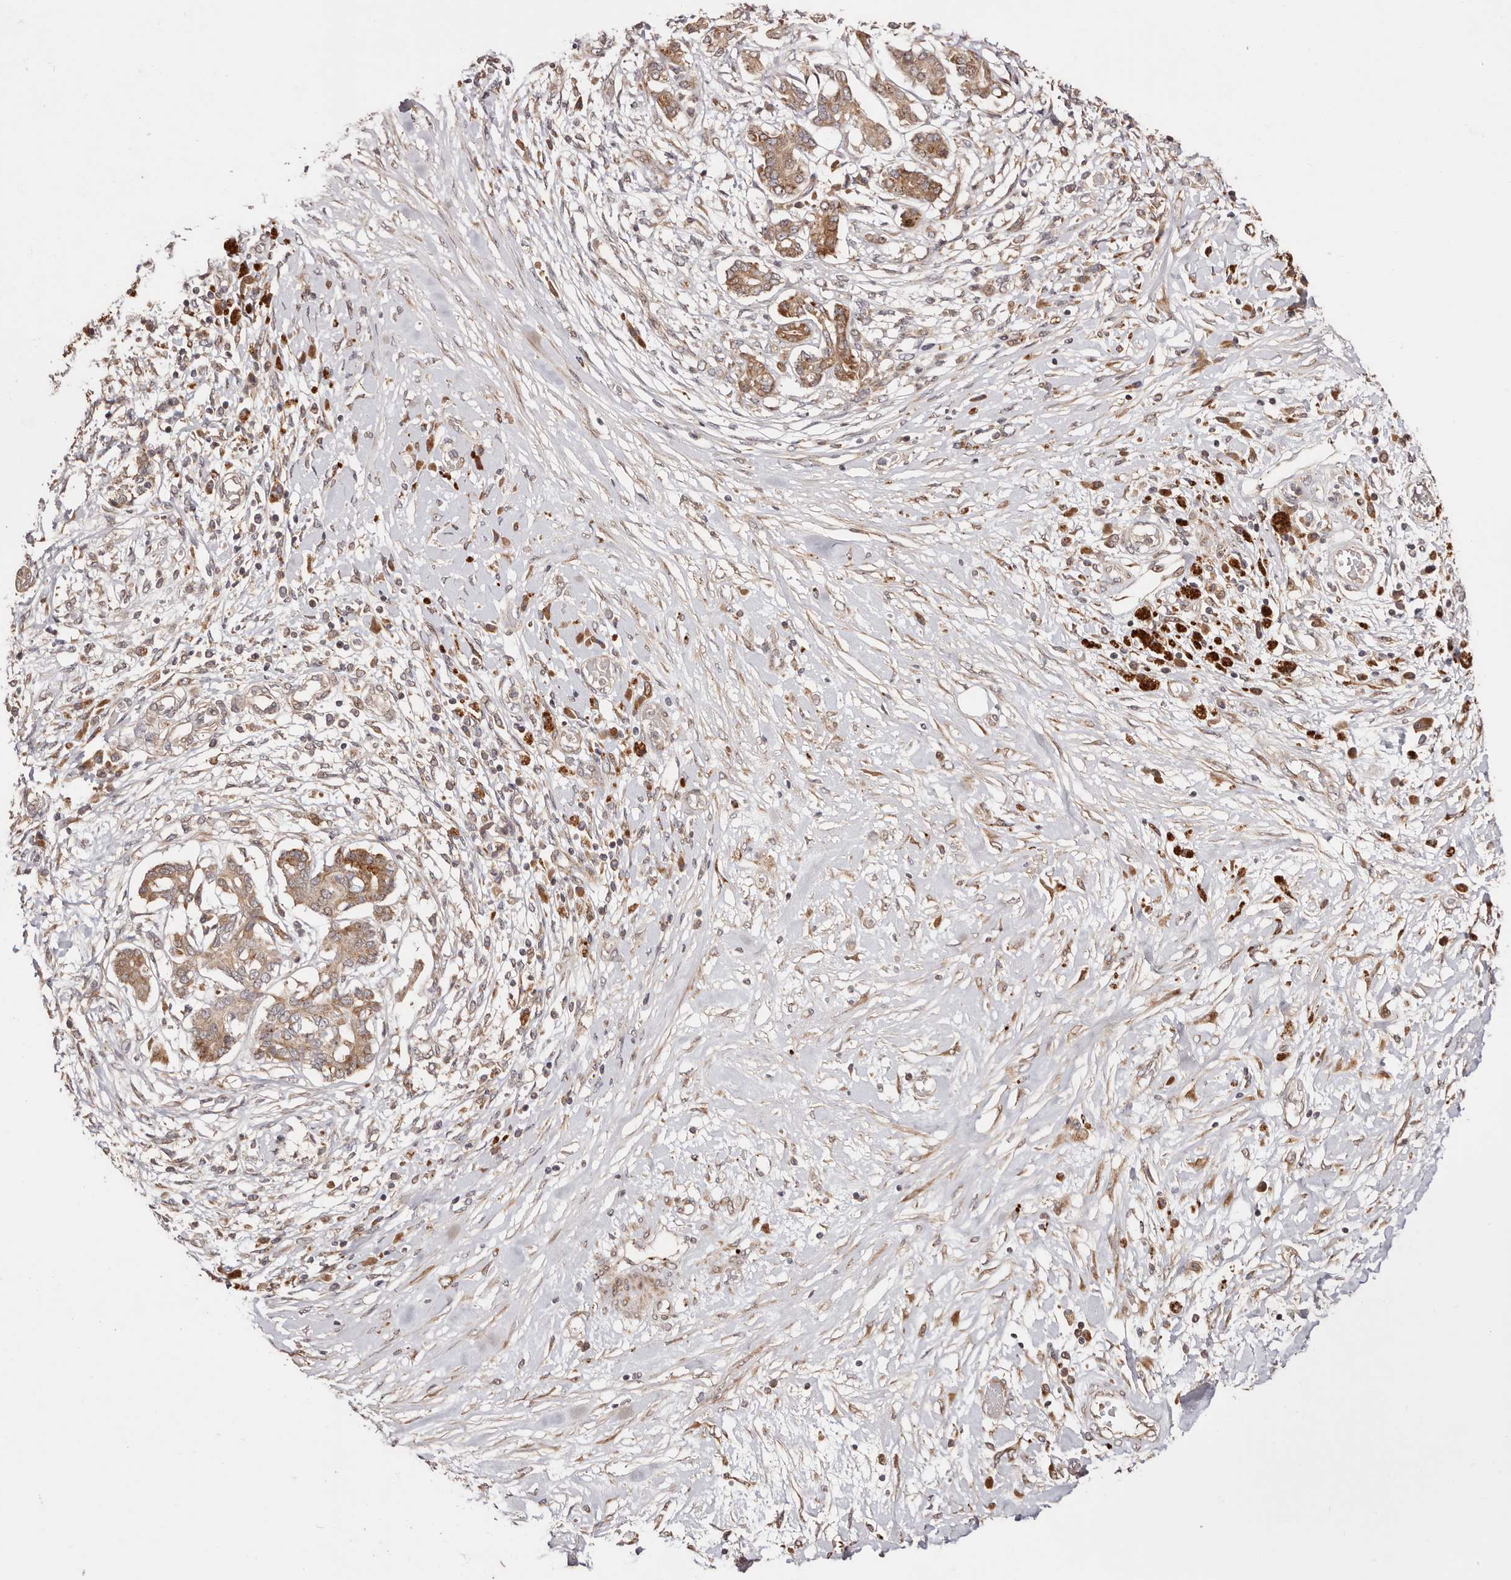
{"staining": {"intensity": "moderate", "quantity": ">75%", "location": "cytoplasmic/membranous,nuclear"}, "tissue": "pancreatic cancer", "cell_type": "Tumor cells", "image_type": "cancer", "snomed": [{"axis": "morphology", "description": "Inflammation, NOS"}, {"axis": "morphology", "description": "Adenocarcinoma, NOS"}, {"axis": "topography", "description": "Pancreas"}], "caption": "Immunohistochemistry of pancreatic adenocarcinoma reveals medium levels of moderate cytoplasmic/membranous and nuclear staining in about >75% of tumor cells. (DAB = brown stain, brightfield microscopy at high magnification).", "gene": "PTPN22", "patient": {"sex": "female", "age": 56}}